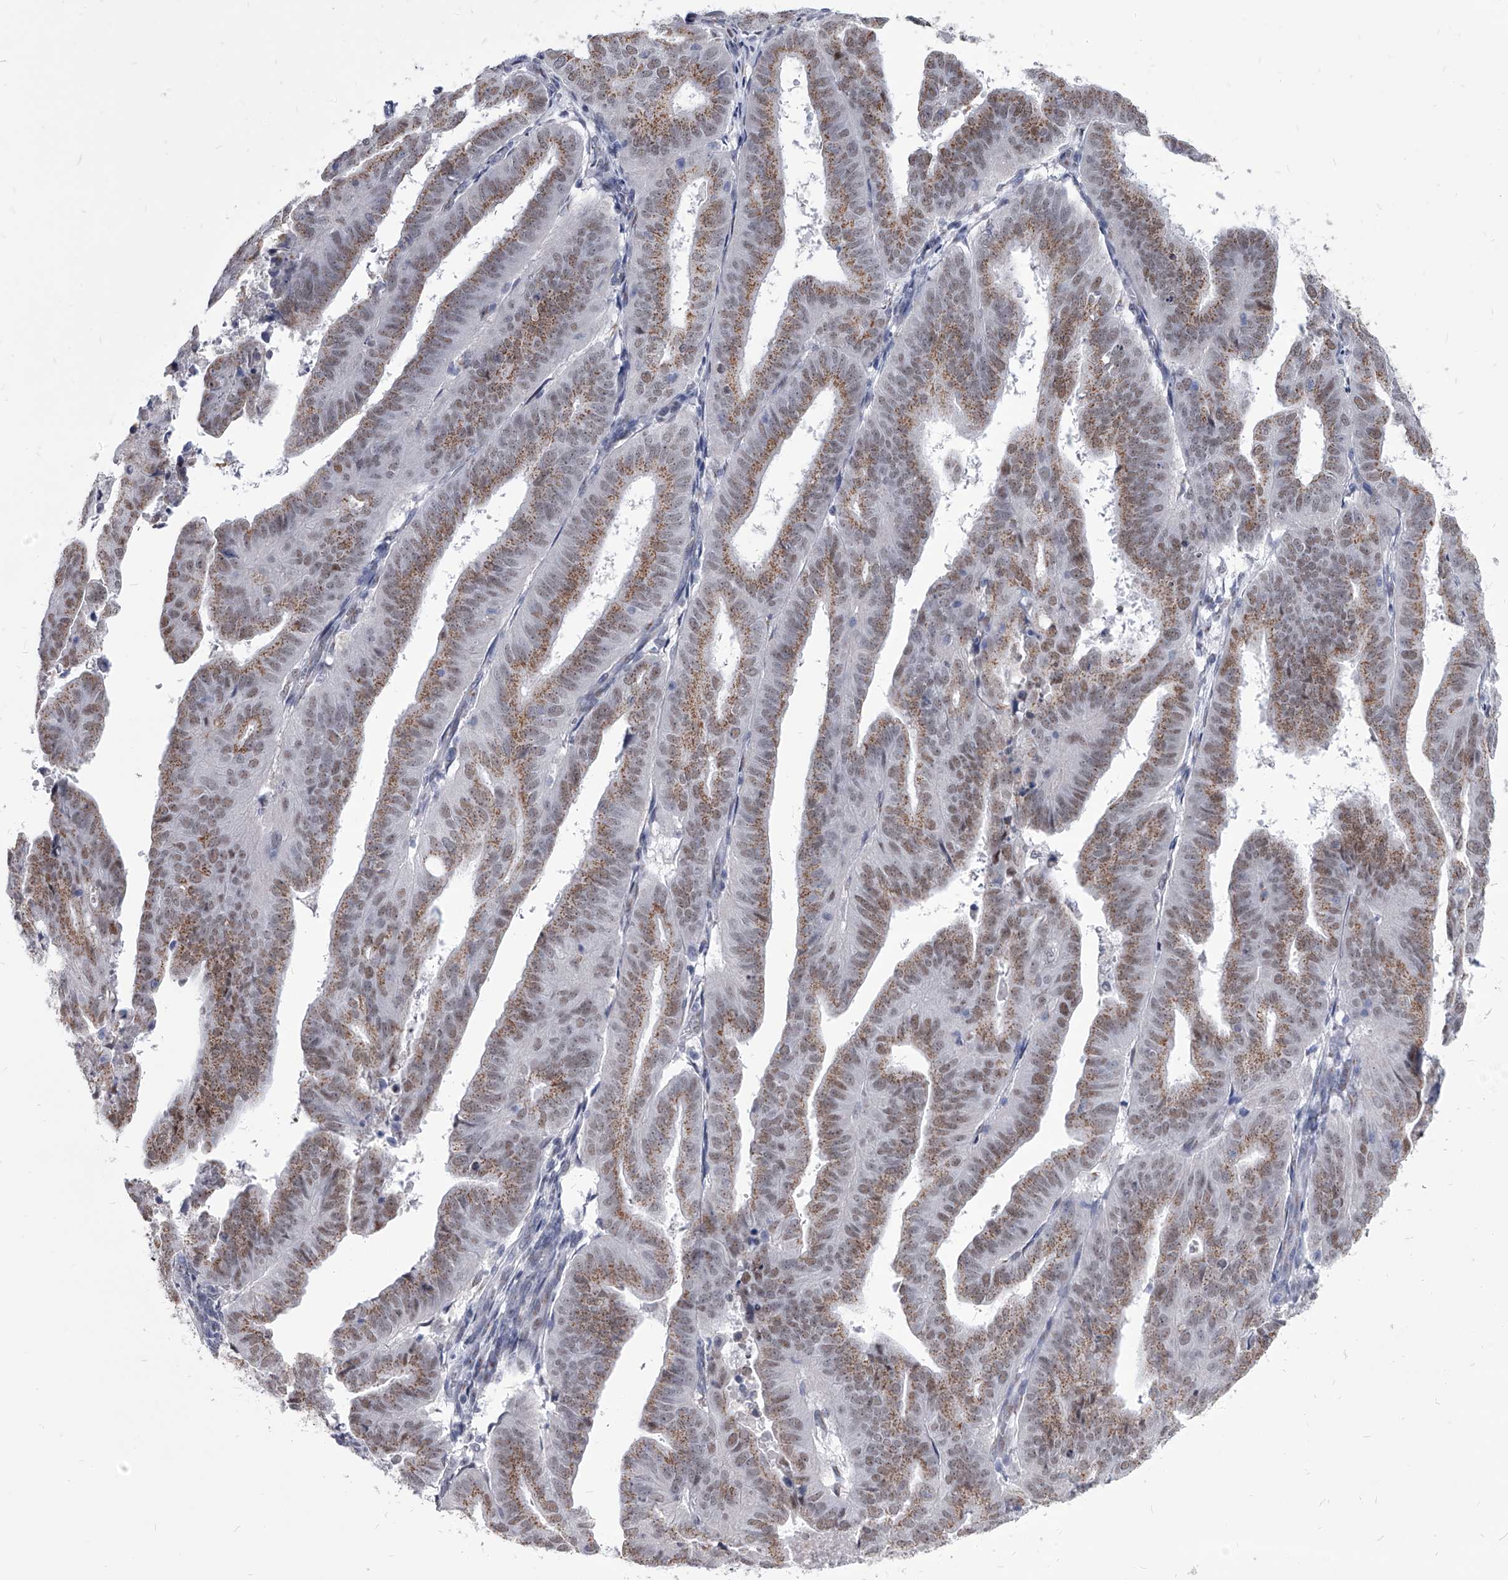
{"staining": {"intensity": "moderate", "quantity": ">75%", "location": "cytoplasmic/membranous,nuclear"}, "tissue": "endometrial cancer", "cell_type": "Tumor cells", "image_type": "cancer", "snomed": [{"axis": "morphology", "description": "Adenocarcinoma, NOS"}, {"axis": "topography", "description": "Uterus"}], "caption": "Tumor cells show moderate cytoplasmic/membranous and nuclear positivity in approximately >75% of cells in endometrial adenocarcinoma. (brown staining indicates protein expression, while blue staining denotes nuclei).", "gene": "EVA1C", "patient": {"sex": "female", "age": 77}}